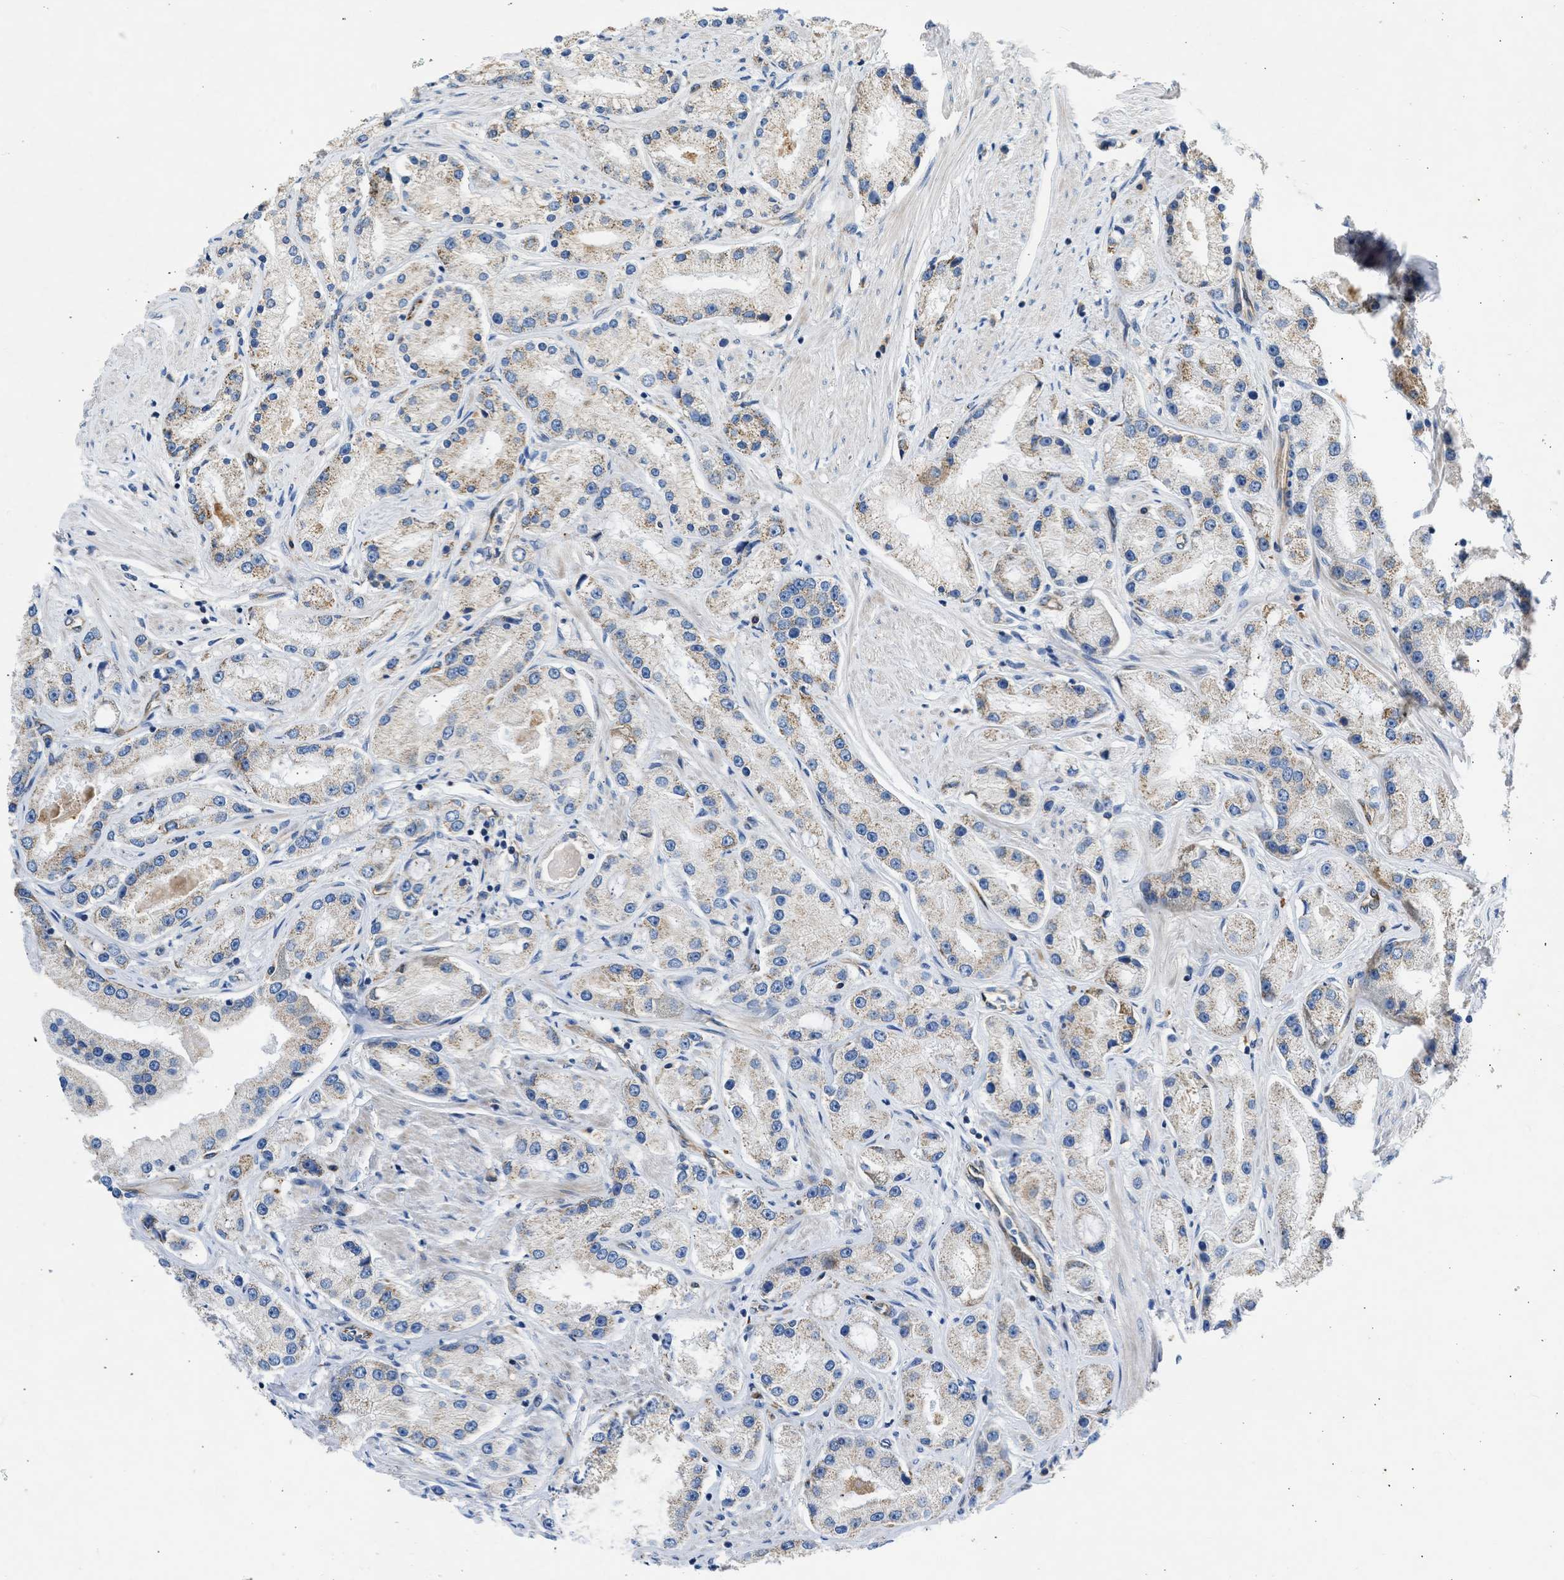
{"staining": {"intensity": "weak", "quantity": "25%-75%", "location": "cytoplasmic/membranous"}, "tissue": "prostate cancer", "cell_type": "Tumor cells", "image_type": "cancer", "snomed": [{"axis": "morphology", "description": "Adenocarcinoma, Low grade"}, {"axis": "topography", "description": "Prostate"}], "caption": "Prostate cancer (adenocarcinoma (low-grade)) stained for a protein (brown) demonstrates weak cytoplasmic/membranous positive staining in approximately 25%-75% of tumor cells.", "gene": "ULK4", "patient": {"sex": "male", "age": 63}}